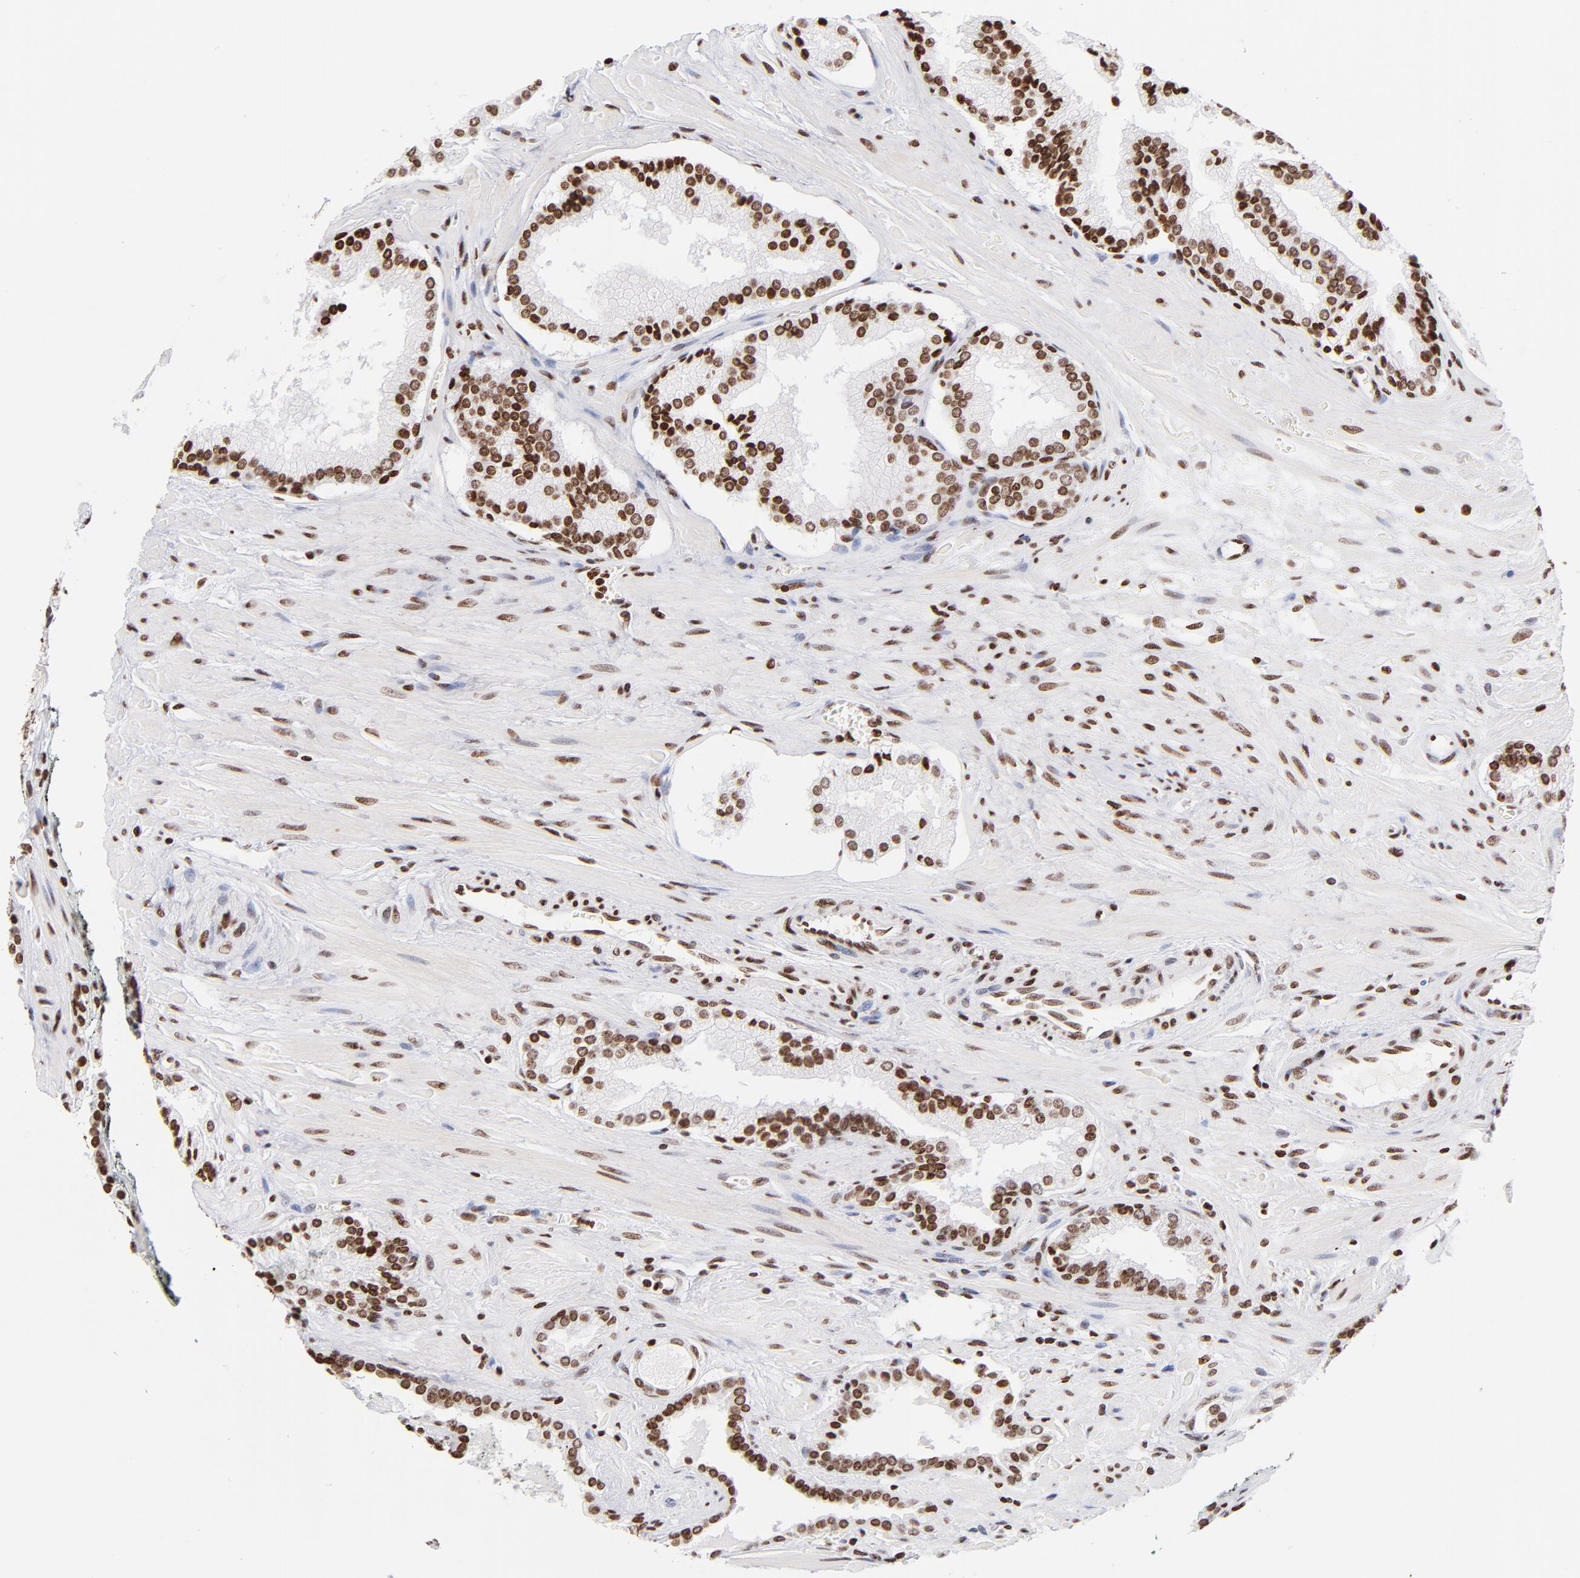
{"staining": {"intensity": "strong", "quantity": ">75%", "location": "nuclear"}, "tissue": "prostate cancer", "cell_type": "Tumor cells", "image_type": "cancer", "snomed": [{"axis": "morphology", "description": "Adenocarcinoma, Medium grade"}, {"axis": "topography", "description": "Prostate"}], "caption": "DAB (3,3'-diaminobenzidine) immunohistochemical staining of prostate medium-grade adenocarcinoma shows strong nuclear protein staining in about >75% of tumor cells.", "gene": "RTL4", "patient": {"sex": "male", "age": 60}}